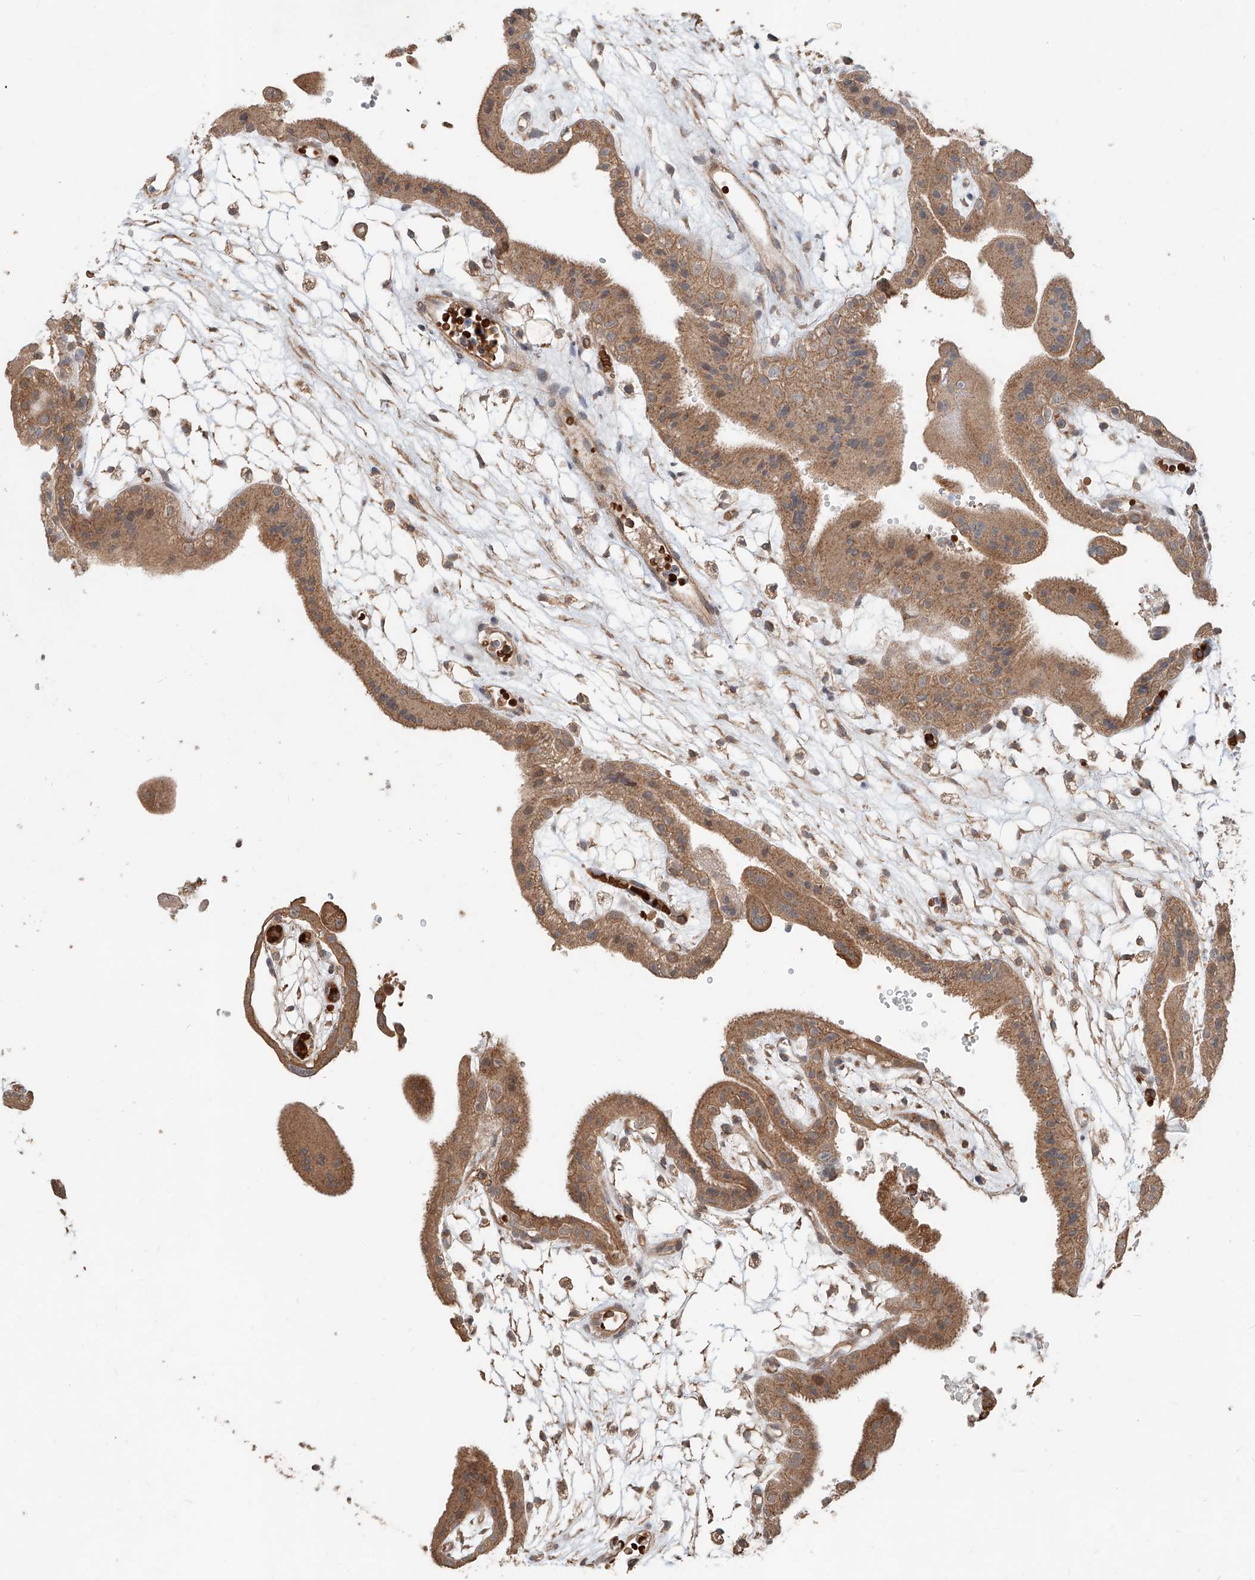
{"staining": {"intensity": "strong", "quantity": ">75%", "location": "cytoplasmic/membranous"}, "tissue": "placenta", "cell_type": "Decidual cells", "image_type": "normal", "snomed": [{"axis": "morphology", "description": "Normal tissue, NOS"}, {"axis": "topography", "description": "Placenta"}], "caption": "Strong cytoplasmic/membranous staining is seen in approximately >75% of decidual cells in unremarkable placenta.", "gene": "STX19", "patient": {"sex": "female", "age": 18}}